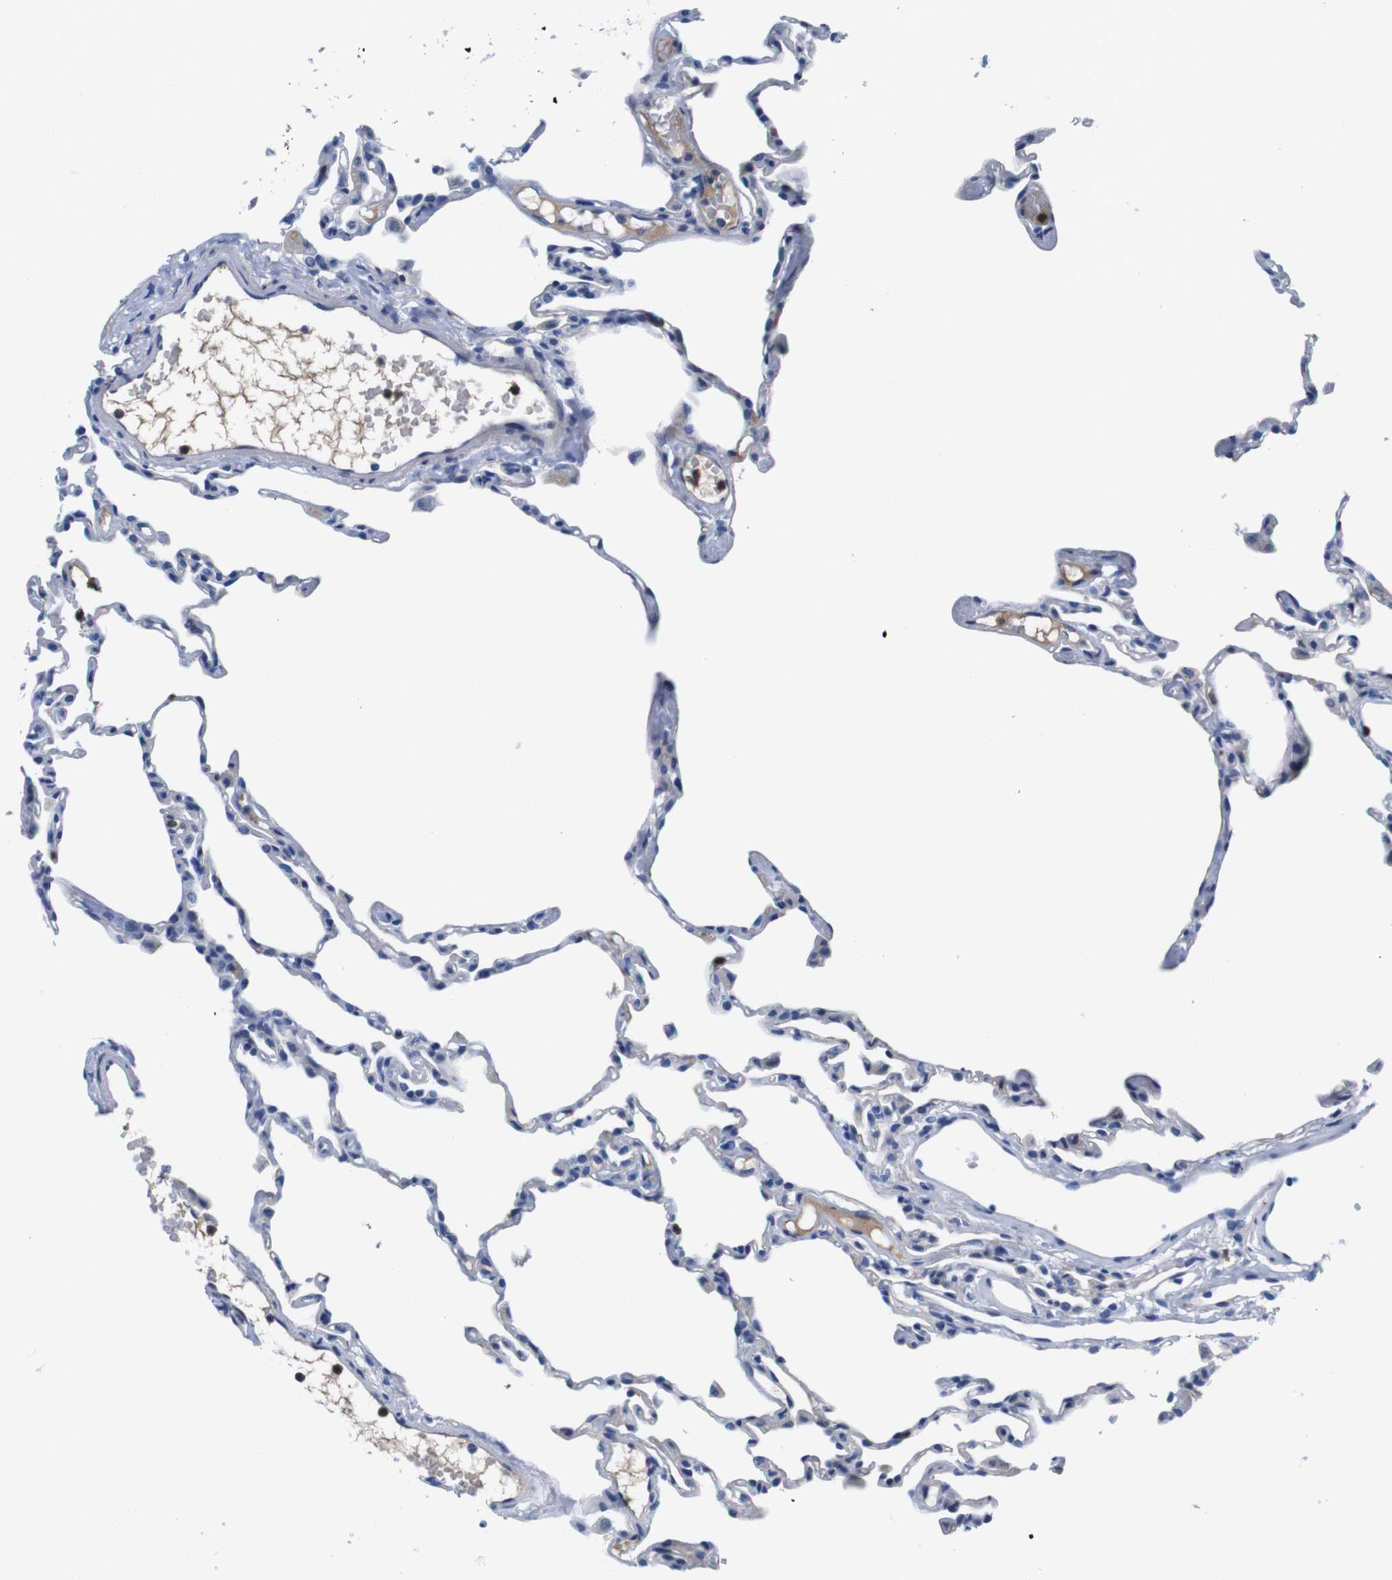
{"staining": {"intensity": "negative", "quantity": "none", "location": "none"}, "tissue": "lung", "cell_type": "Alveolar cells", "image_type": "normal", "snomed": [{"axis": "morphology", "description": "Normal tissue, NOS"}, {"axis": "topography", "description": "Lung"}], "caption": "Immunohistochemical staining of benign lung reveals no significant expression in alveolar cells. Brightfield microscopy of immunohistochemistry (IHC) stained with DAB (3,3'-diaminobenzidine) (brown) and hematoxylin (blue), captured at high magnification.", "gene": "C1RL", "patient": {"sex": "female", "age": 49}}